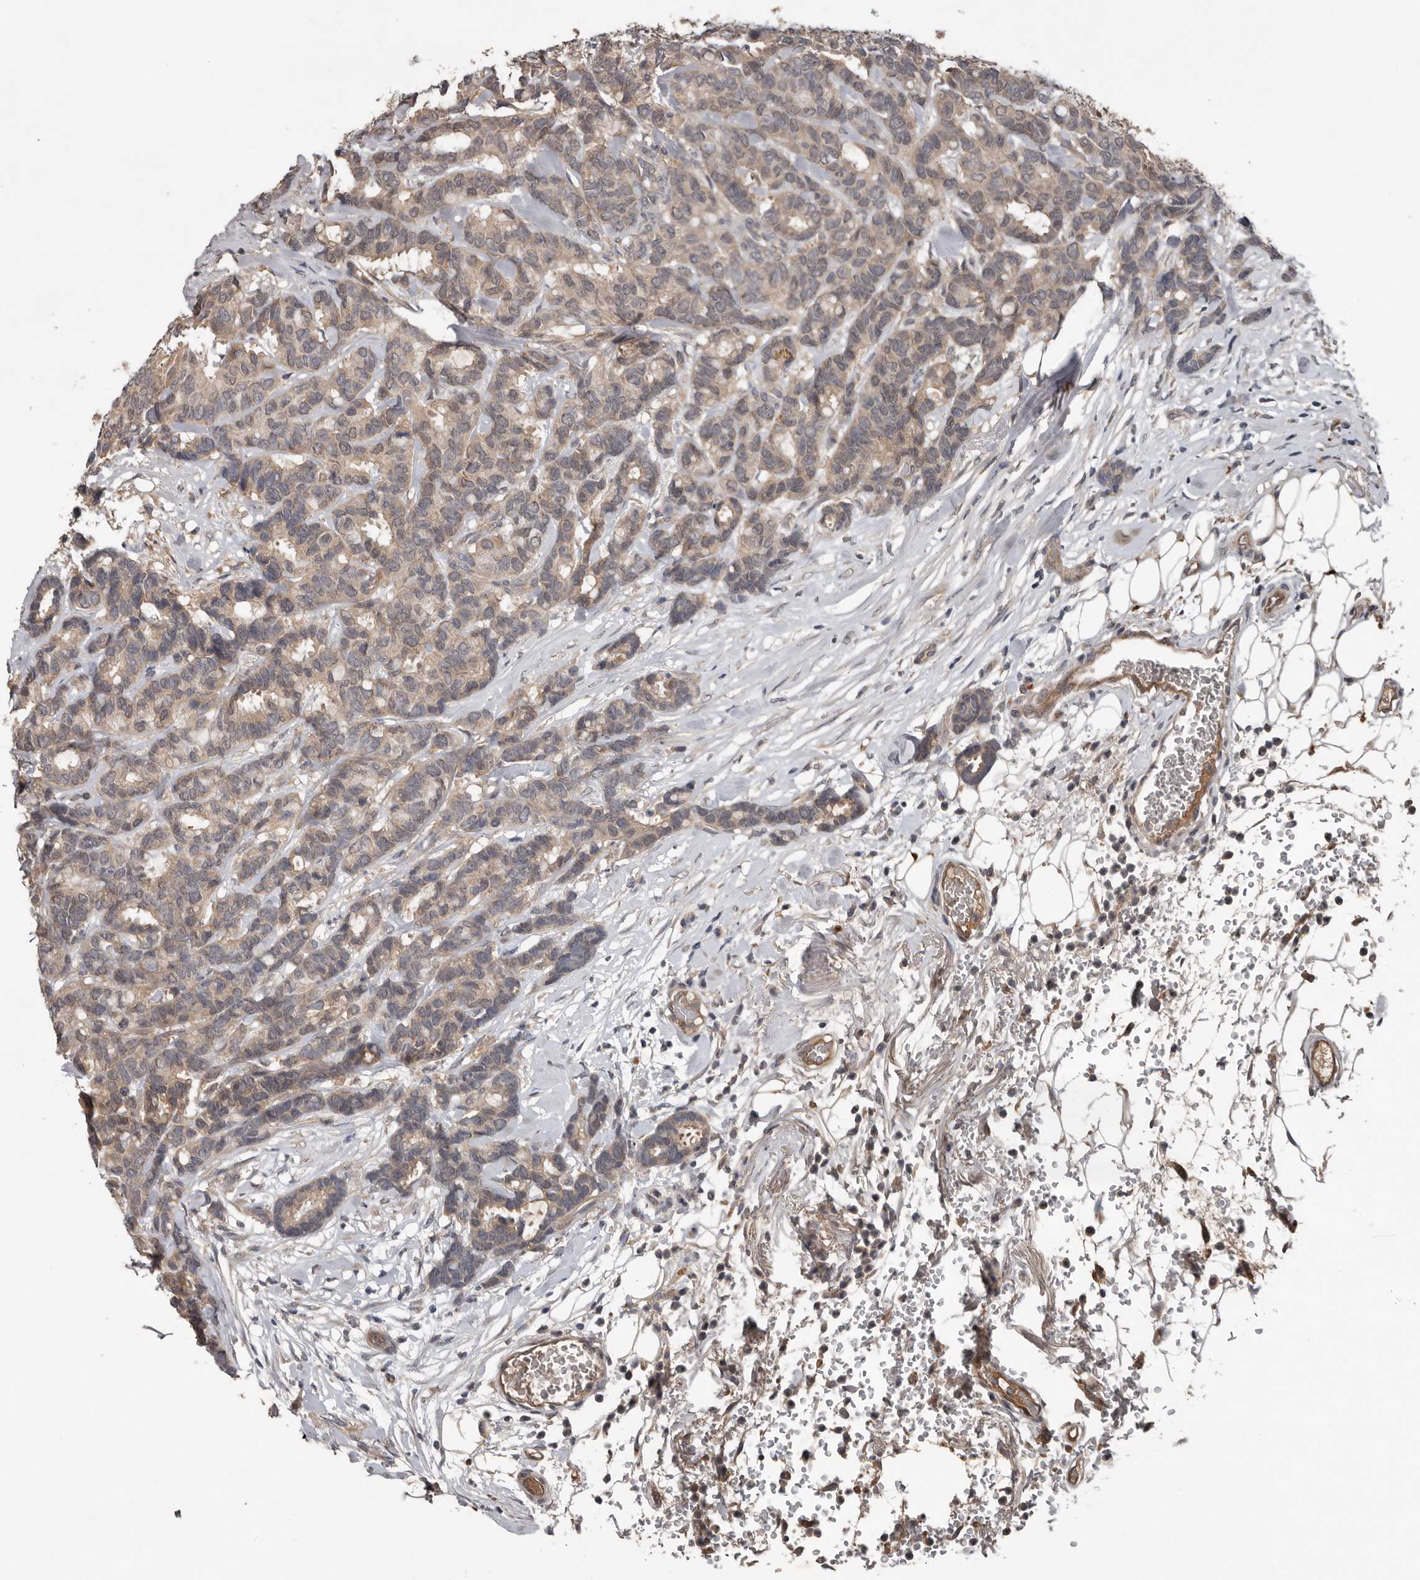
{"staining": {"intensity": "weak", "quantity": "25%-75%", "location": "cytoplasmic/membranous"}, "tissue": "breast cancer", "cell_type": "Tumor cells", "image_type": "cancer", "snomed": [{"axis": "morphology", "description": "Duct carcinoma"}, {"axis": "topography", "description": "Breast"}], "caption": "Immunohistochemistry (IHC) (DAB (3,3'-diaminobenzidine)) staining of human invasive ductal carcinoma (breast) displays weak cytoplasmic/membranous protein expression in about 25%-75% of tumor cells.", "gene": "DNAJB4", "patient": {"sex": "female", "age": 87}}